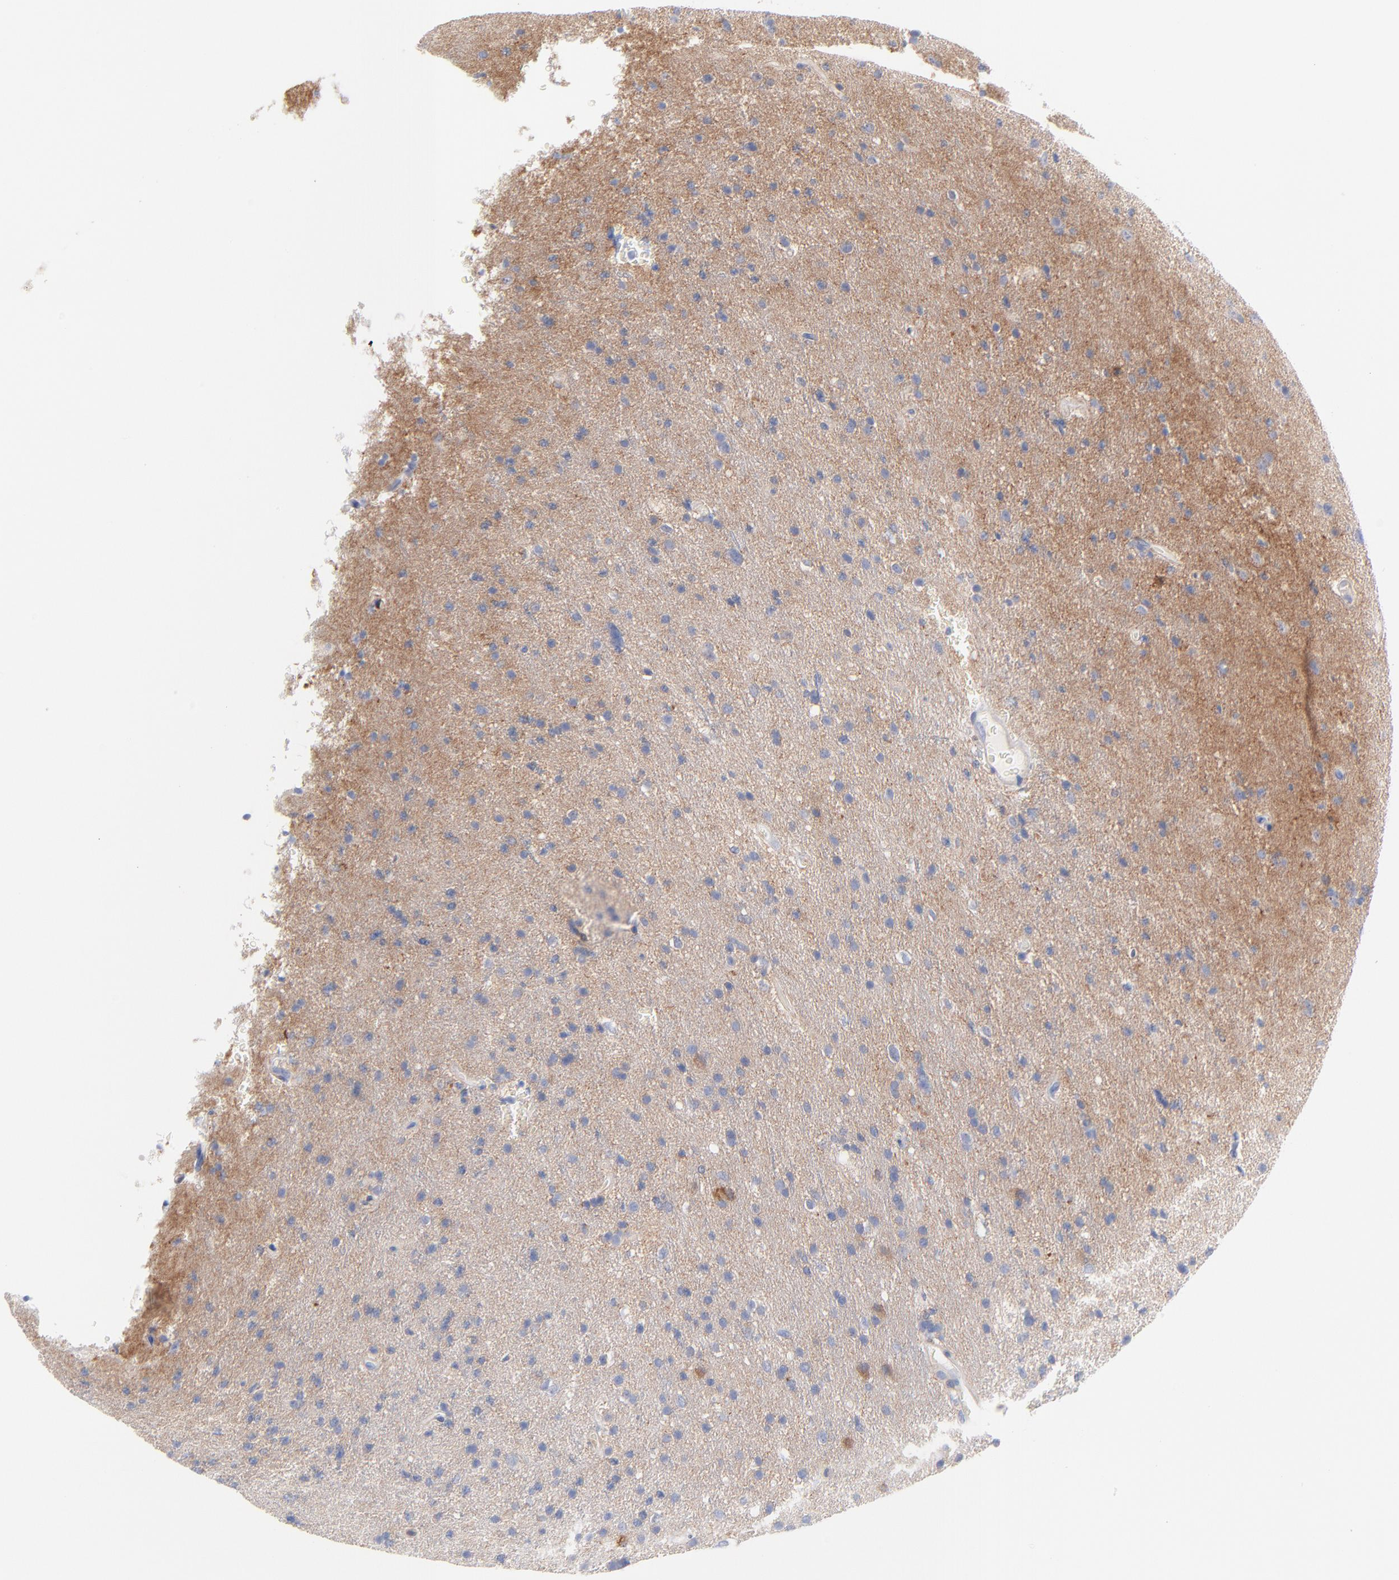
{"staining": {"intensity": "negative", "quantity": "none", "location": "none"}, "tissue": "glioma", "cell_type": "Tumor cells", "image_type": "cancer", "snomed": [{"axis": "morphology", "description": "Glioma, malignant, High grade"}, {"axis": "topography", "description": "Brain"}], "caption": "High magnification brightfield microscopy of glioma stained with DAB (brown) and counterstained with hematoxylin (blue): tumor cells show no significant staining. (Brightfield microscopy of DAB immunohistochemistry at high magnification).", "gene": "SEPTIN6", "patient": {"sex": "male", "age": 33}}